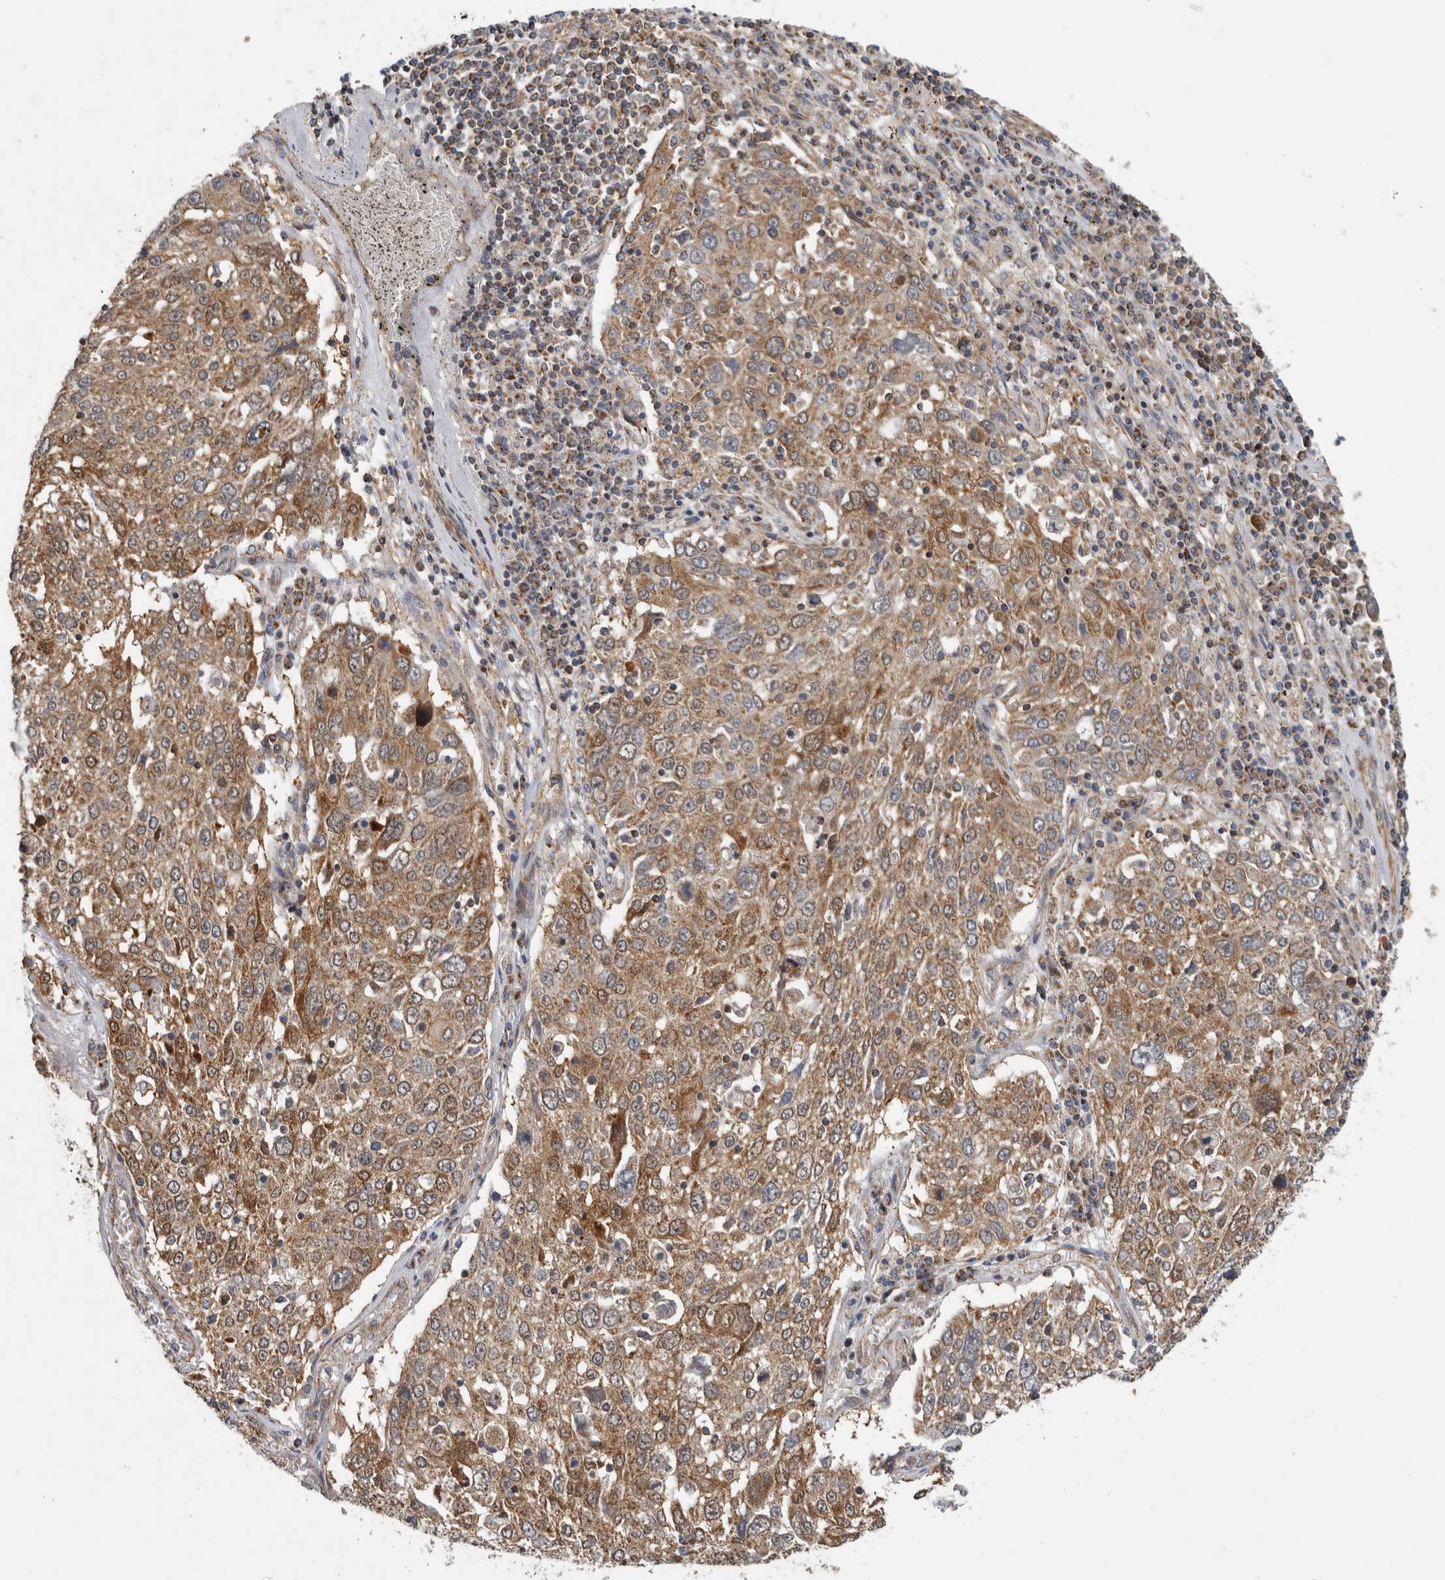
{"staining": {"intensity": "moderate", "quantity": ">75%", "location": "cytoplasmic/membranous"}, "tissue": "lung cancer", "cell_type": "Tumor cells", "image_type": "cancer", "snomed": [{"axis": "morphology", "description": "Squamous cell carcinoma, NOS"}, {"axis": "topography", "description": "Lung"}], "caption": "Squamous cell carcinoma (lung) was stained to show a protein in brown. There is medium levels of moderate cytoplasmic/membranous positivity in about >75% of tumor cells.", "gene": "SFXN2", "patient": {"sex": "male", "age": 65}}